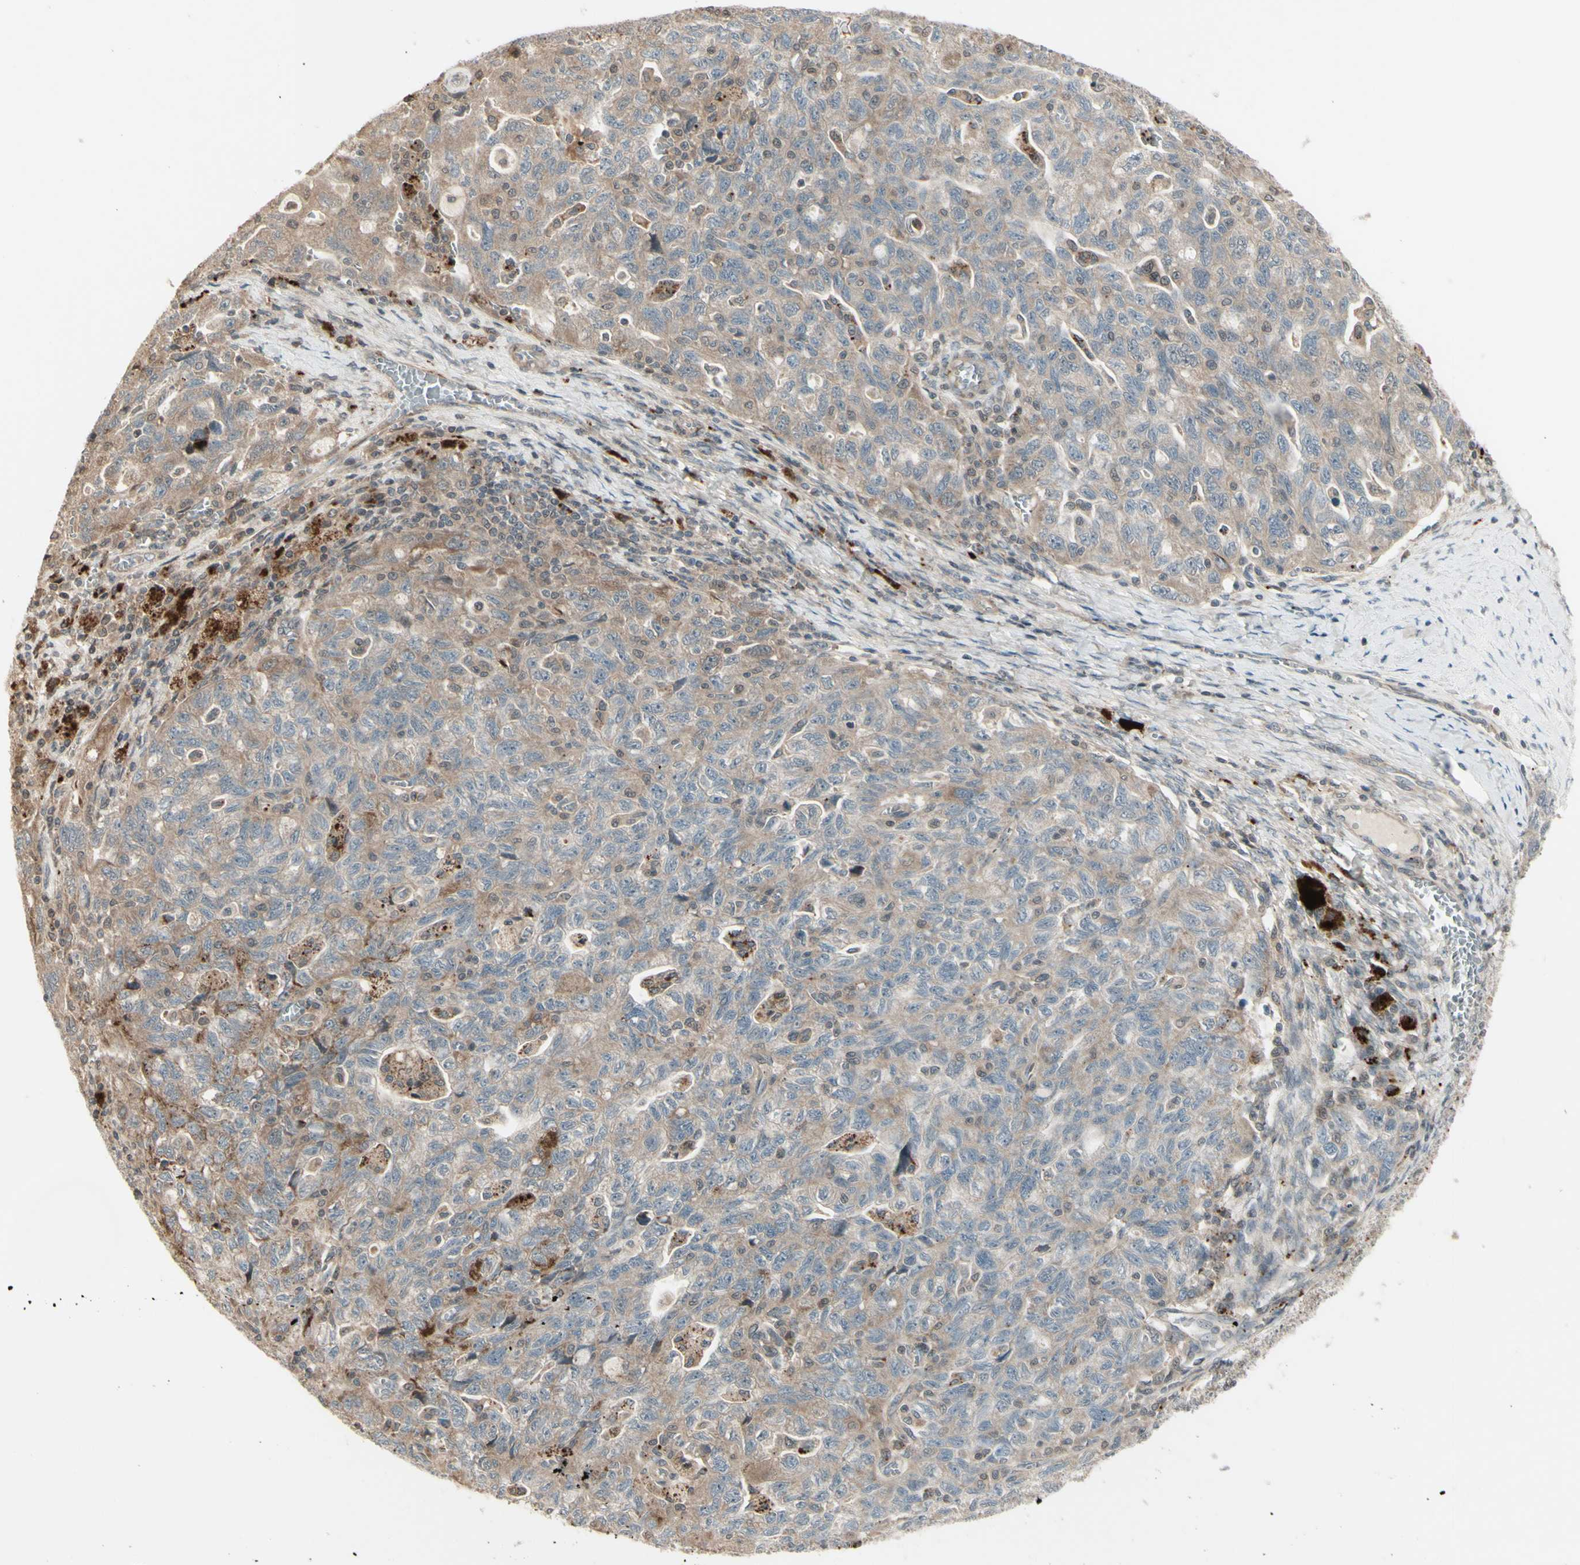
{"staining": {"intensity": "weak", "quantity": "25%-75%", "location": "cytoplasmic/membranous"}, "tissue": "ovarian cancer", "cell_type": "Tumor cells", "image_type": "cancer", "snomed": [{"axis": "morphology", "description": "Carcinoma, NOS"}, {"axis": "morphology", "description": "Cystadenocarcinoma, serous, NOS"}, {"axis": "topography", "description": "Ovary"}], "caption": "Serous cystadenocarcinoma (ovarian) tissue displays weak cytoplasmic/membranous staining in approximately 25%-75% of tumor cells", "gene": "OSTM1", "patient": {"sex": "female", "age": 69}}